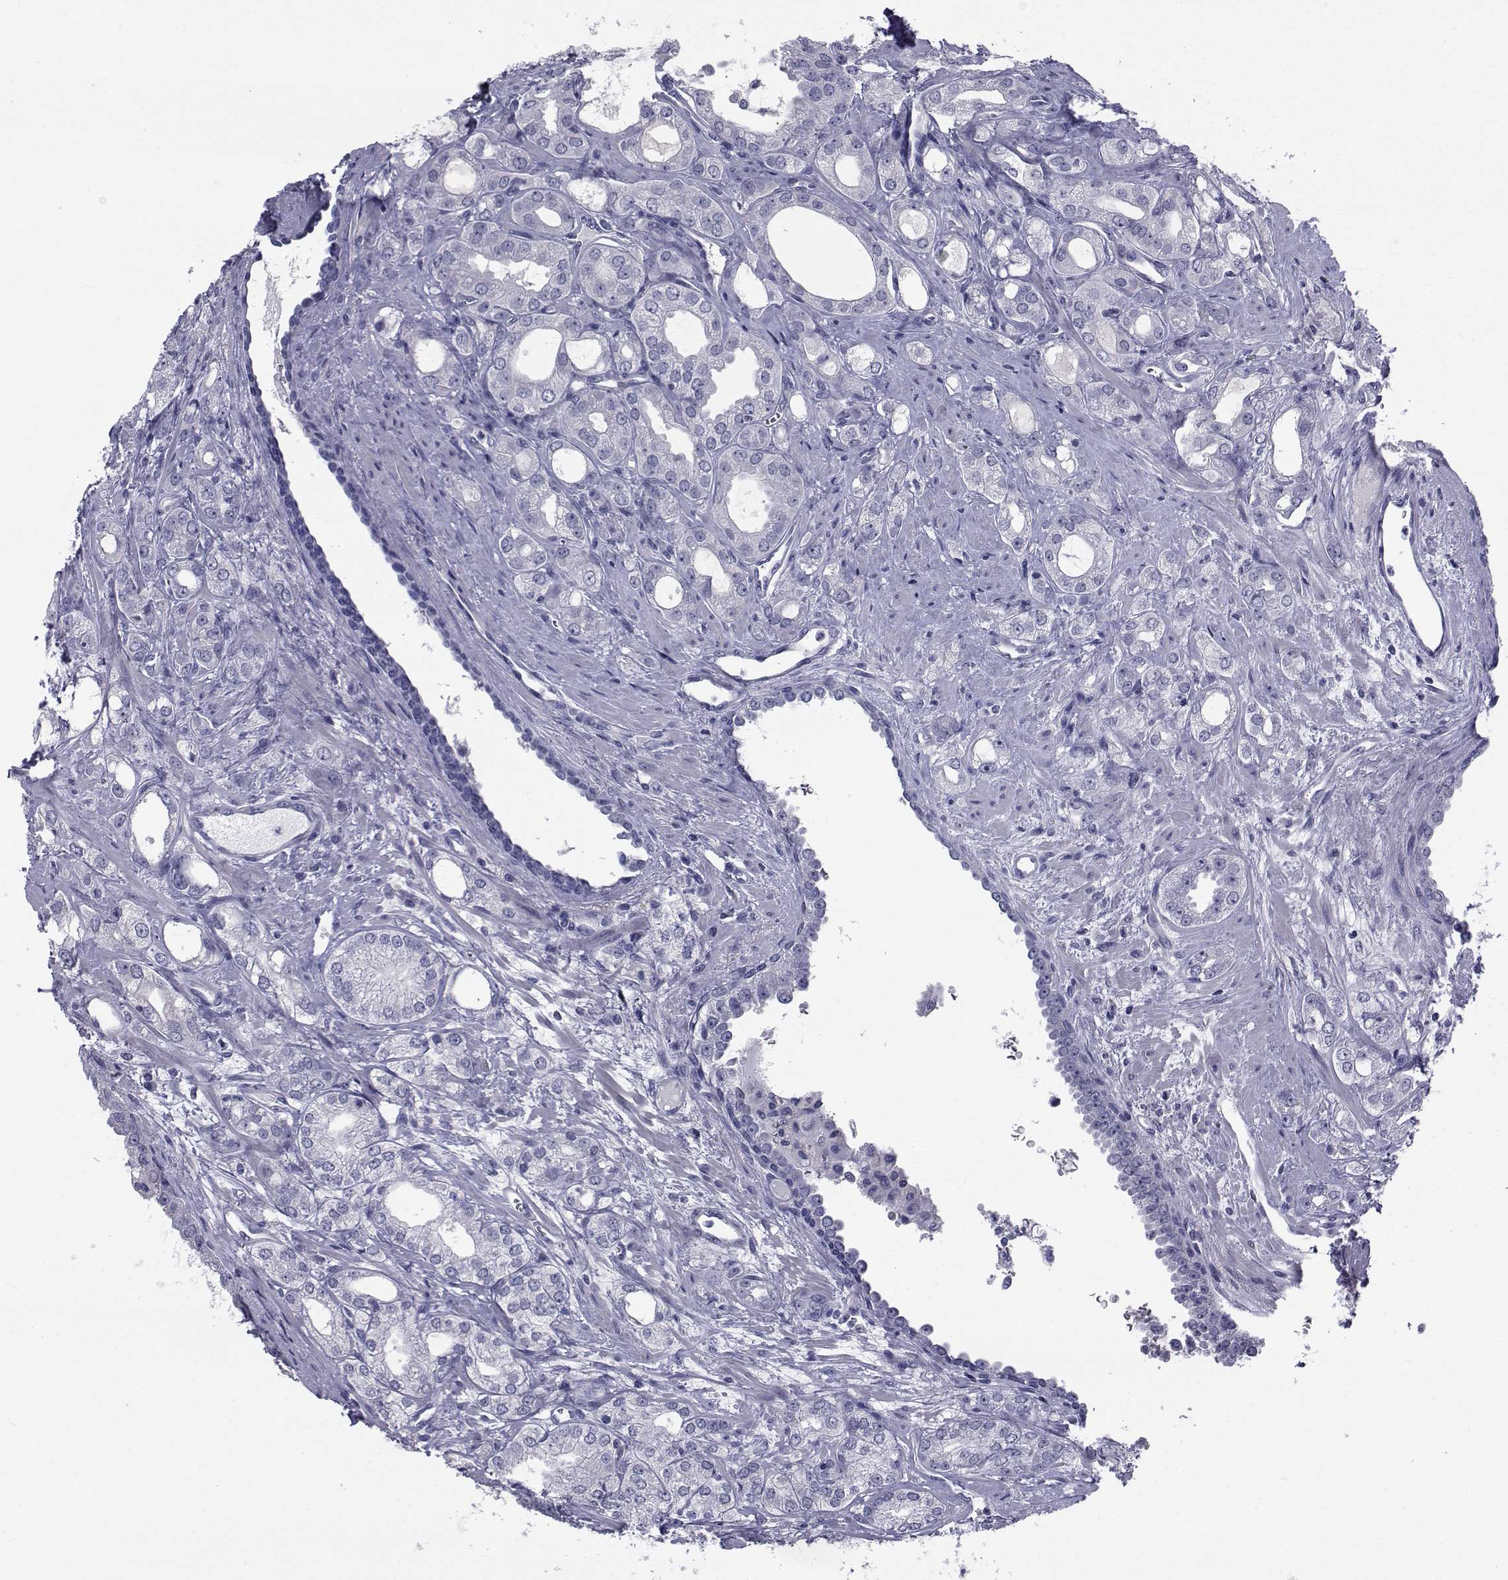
{"staining": {"intensity": "negative", "quantity": "none", "location": "none"}, "tissue": "prostate cancer", "cell_type": "Tumor cells", "image_type": "cancer", "snomed": [{"axis": "morphology", "description": "Adenocarcinoma, NOS"}, {"axis": "morphology", "description": "Adenocarcinoma, High grade"}, {"axis": "topography", "description": "Prostate"}], "caption": "An image of prostate high-grade adenocarcinoma stained for a protein demonstrates no brown staining in tumor cells.", "gene": "CHRNA1", "patient": {"sex": "male", "age": 70}}